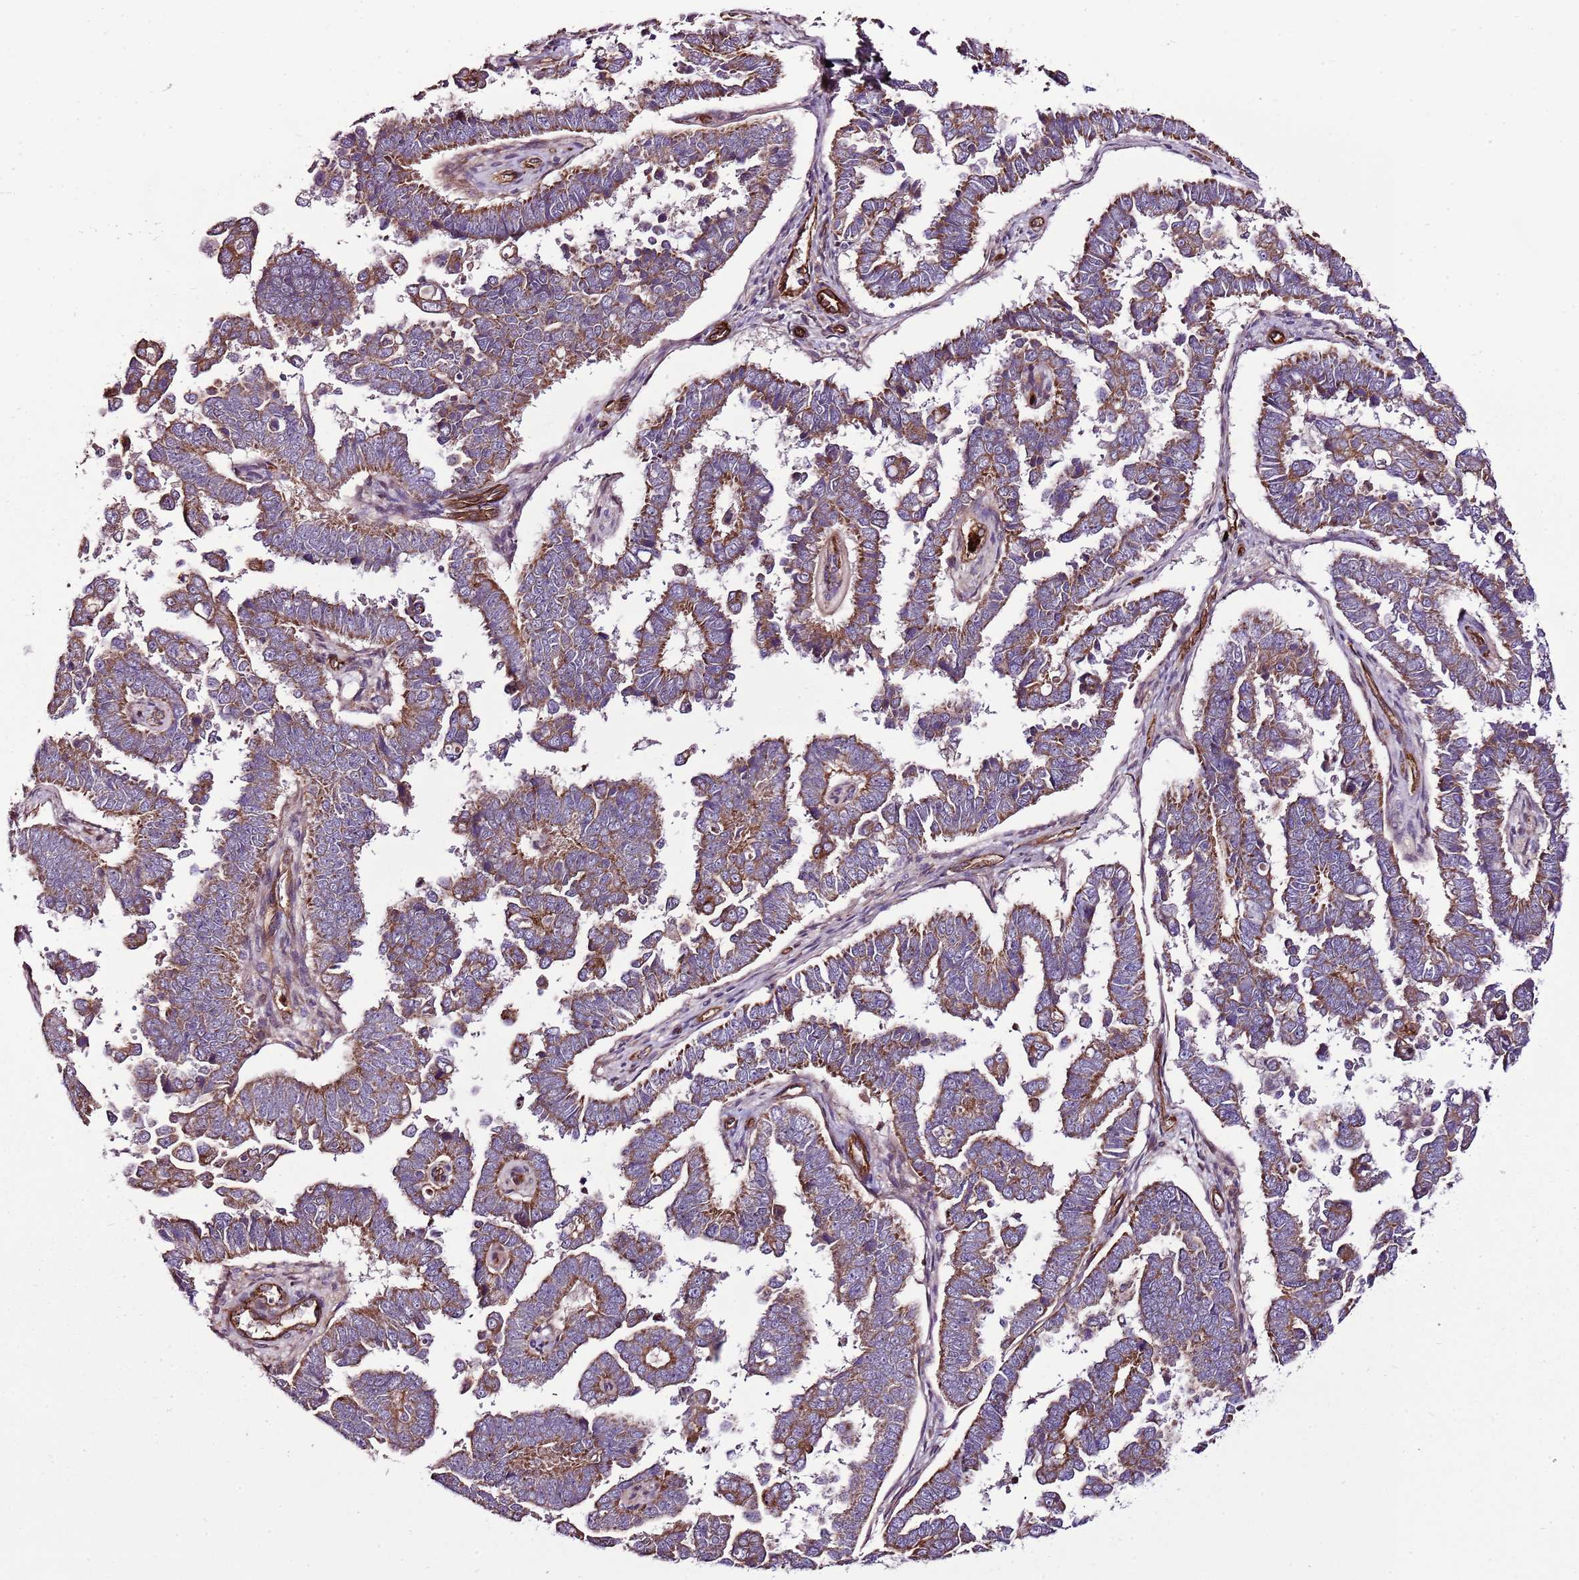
{"staining": {"intensity": "moderate", "quantity": ">75%", "location": "cytoplasmic/membranous"}, "tissue": "endometrial cancer", "cell_type": "Tumor cells", "image_type": "cancer", "snomed": [{"axis": "morphology", "description": "Adenocarcinoma, NOS"}, {"axis": "topography", "description": "Endometrium"}], "caption": "Endometrial adenocarcinoma stained for a protein shows moderate cytoplasmic/membranous positivity in tumor cells.", "gene": "ZNF827", "patient": {"sex": "female", "age": 75}}